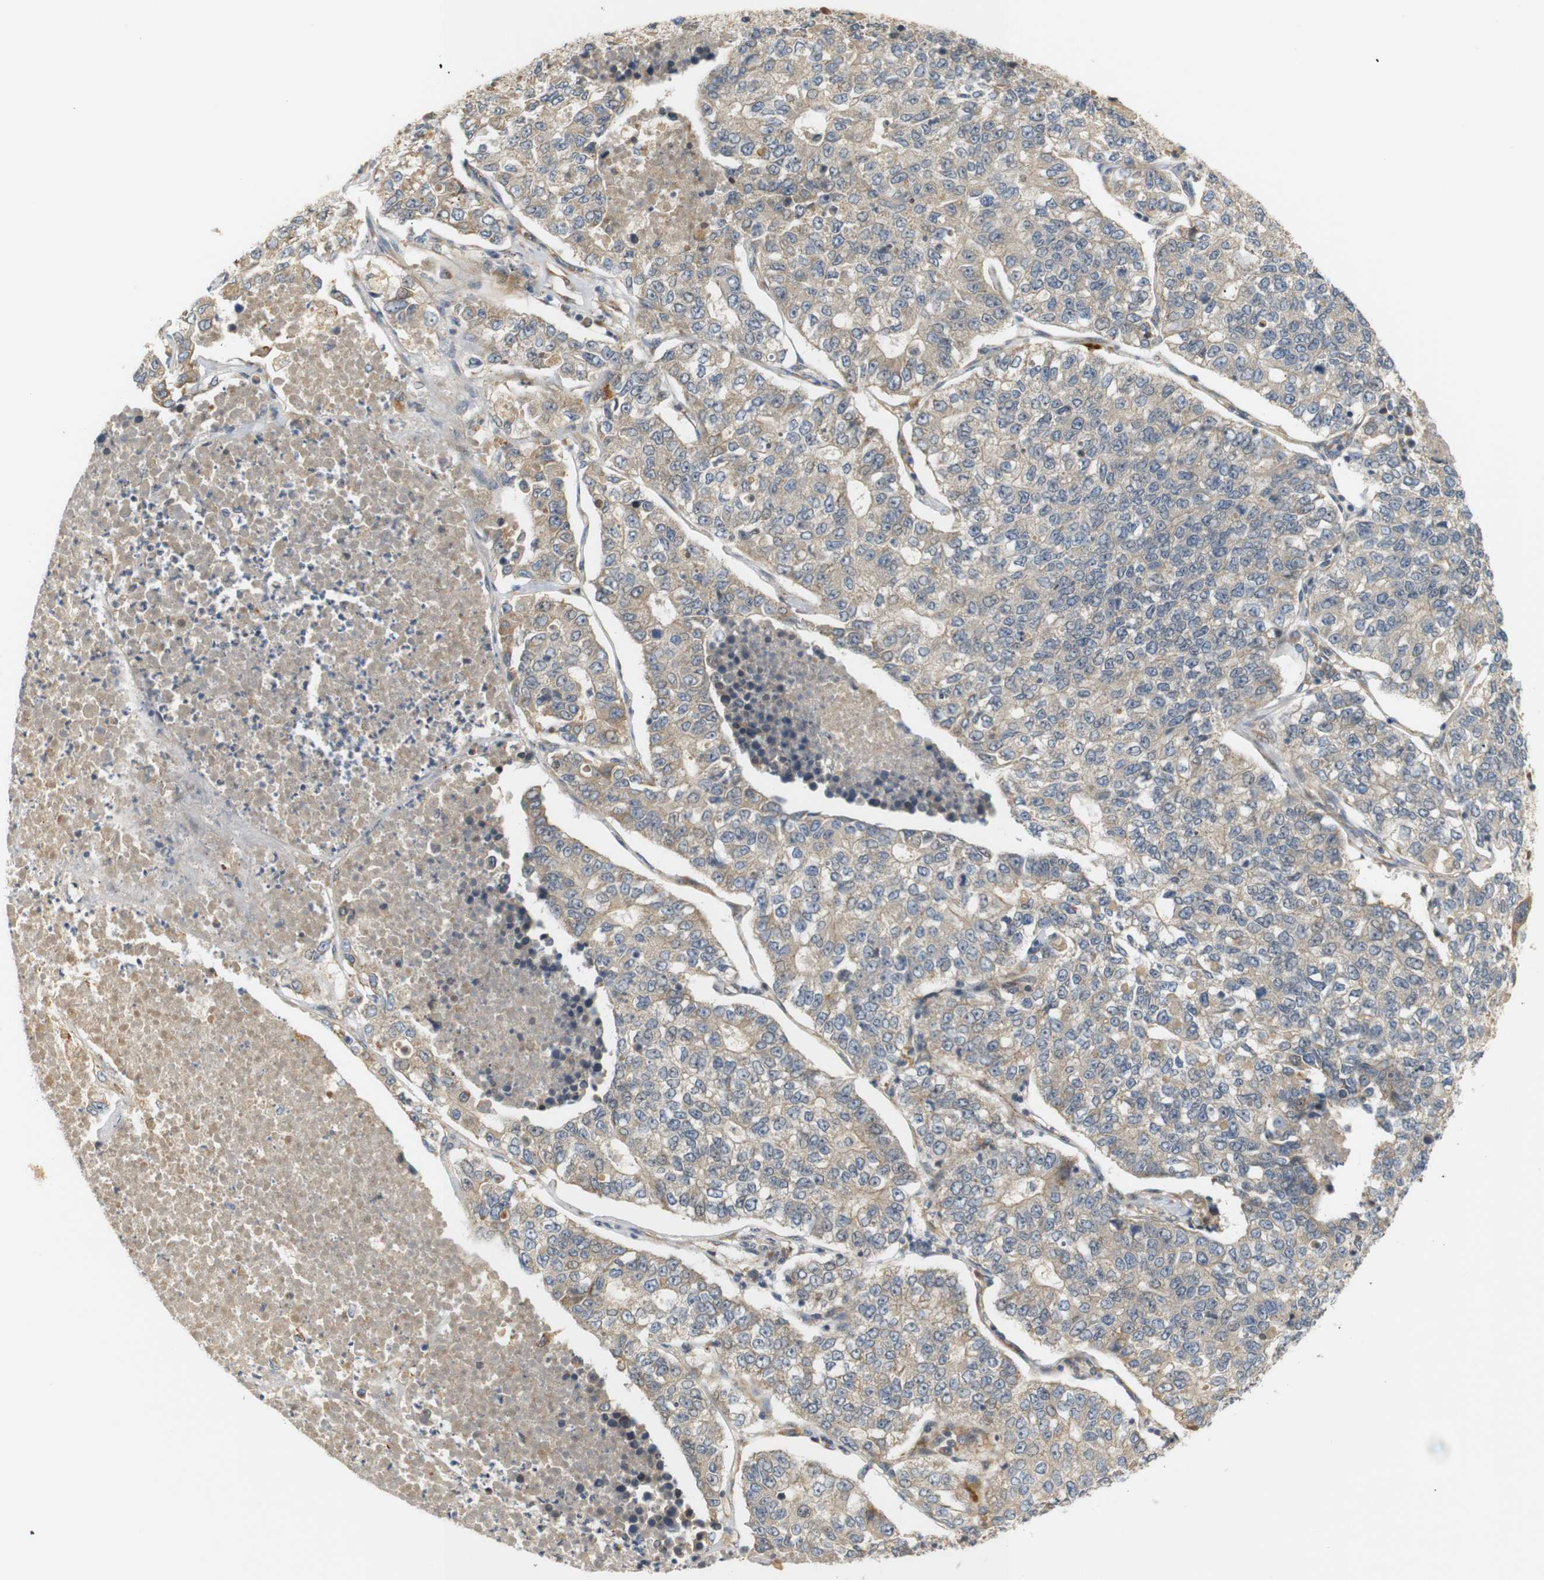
{"staining": {"intensity": "moderate", "quantity": ">75%", "location": "cytoplasmic/membranous"}, "tissue": "lung cancer", "cell_type": "Tumor cells", "image_type": "cancer", "snomed": [{"axis": "morphology", "description": "Adenocarcinoma, NOS"}, {"axis": "topography", "description": "Lung"}], "caption": "Immunohistochemical staining of human adenocarcinoma (lung) demonstrates medium levels of moderate cytoplasmic/membranous positivity in approximately >75% of tumor cells. Using DAB (3,3'-diaminobenzidine) (brown) and hematoxylin (blue) stains, captured at high magnification using brightfield microscopy.", "gene": "RPTOR", "patient": {"sex": "male", "age": 49}}